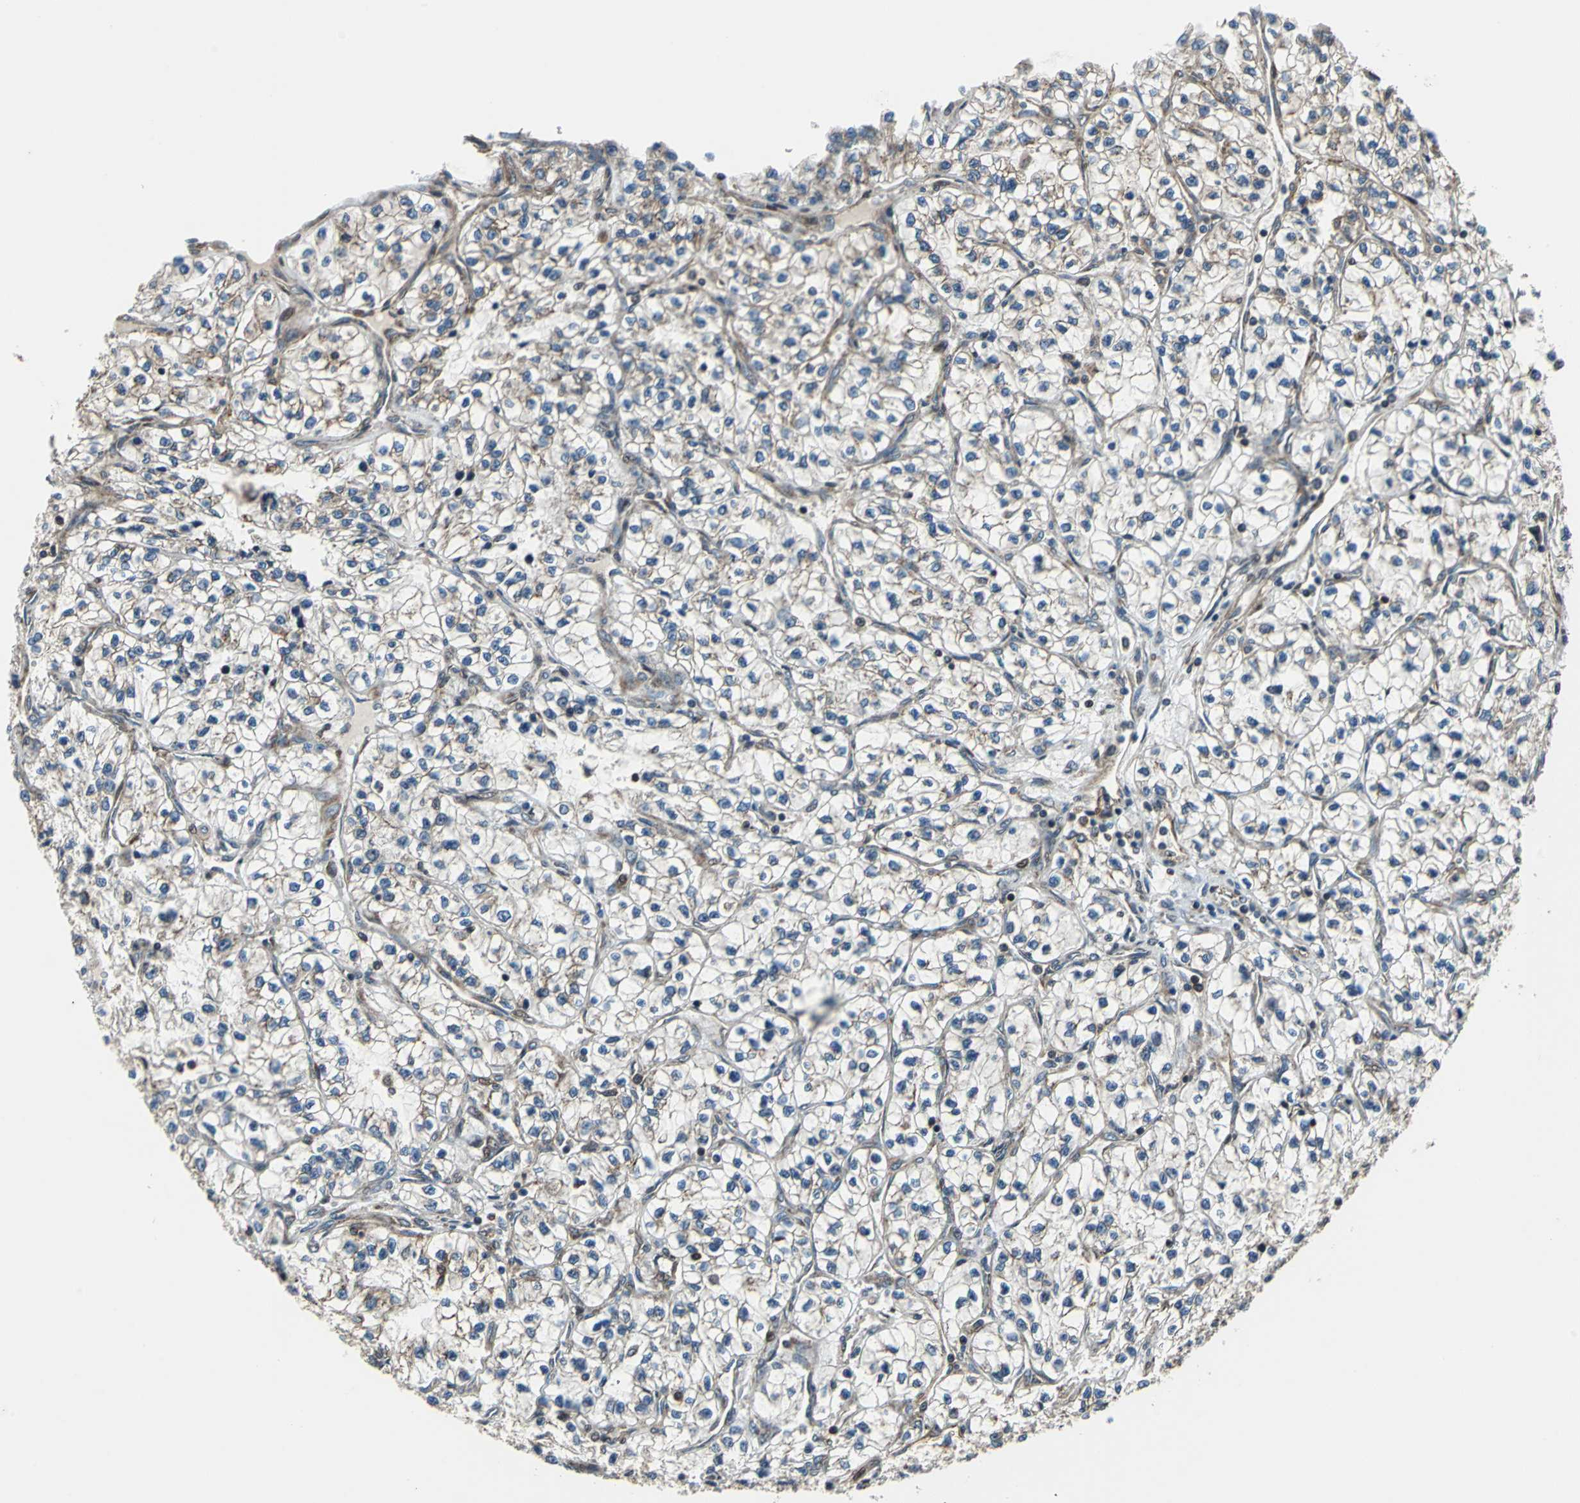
{"staining": {"intensity": "weak", "quantity": "<25%", "location": "cytoplasmic/membranous"}, "tissue": "renal cancer", "cell_type": "Tumor cells", "image_type": "cancer", "snomed": [{"axis": "morphology", "description": "Adenocarcinoma, NOS"}, {"axis": "topography", "description": "Kidney"}], "caption": "Immunohistochemistry (IHC) of human renal cancer demonstrates no staining in tumor cells.", "gene": "AATF", "patient": {"sex": "female", "age": 57}}